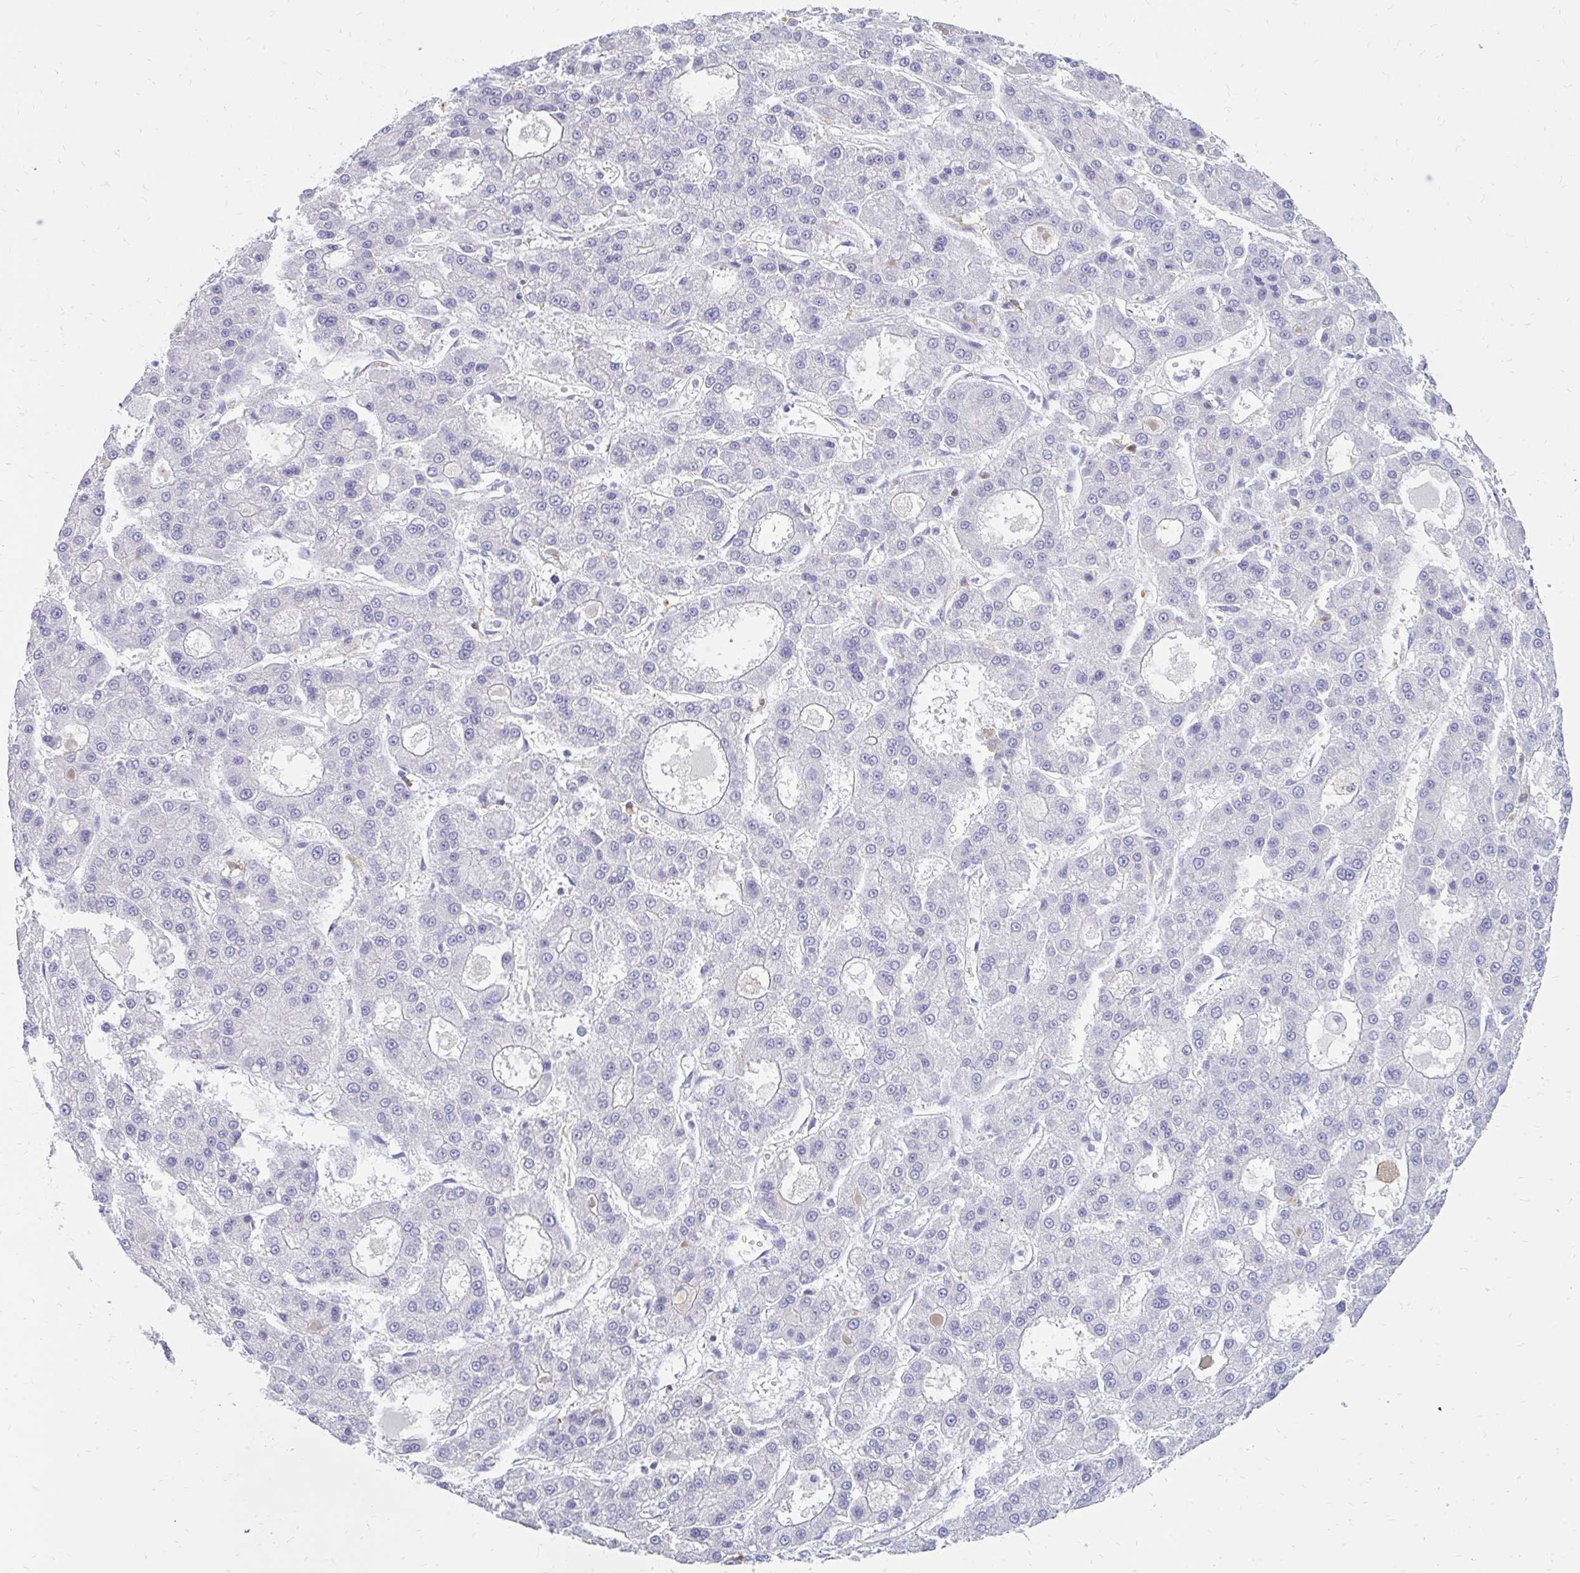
{"staining": {"intensity": "negative", "quantity": "none", "location": "none"}, "tissue": "liver cancer", "cell_type": "Tumor cells", "image_type": "cancer", "snomed": [{"axis": "morphology", "description": "Carcinoma, Hepatocellular, NOS"}, {"axis": "topography", "description": "Liver"}], "caption": "Tumor cells show no significant staining in hepatocellular carcinoma (liver). (Brightfield microscopy of DAB (3,3'-diaminobenzidine) immunohistochemistry (IHC) at high magnification).", "gene": "IGSF5", "patient": {"sex": "male", "age": 70}}